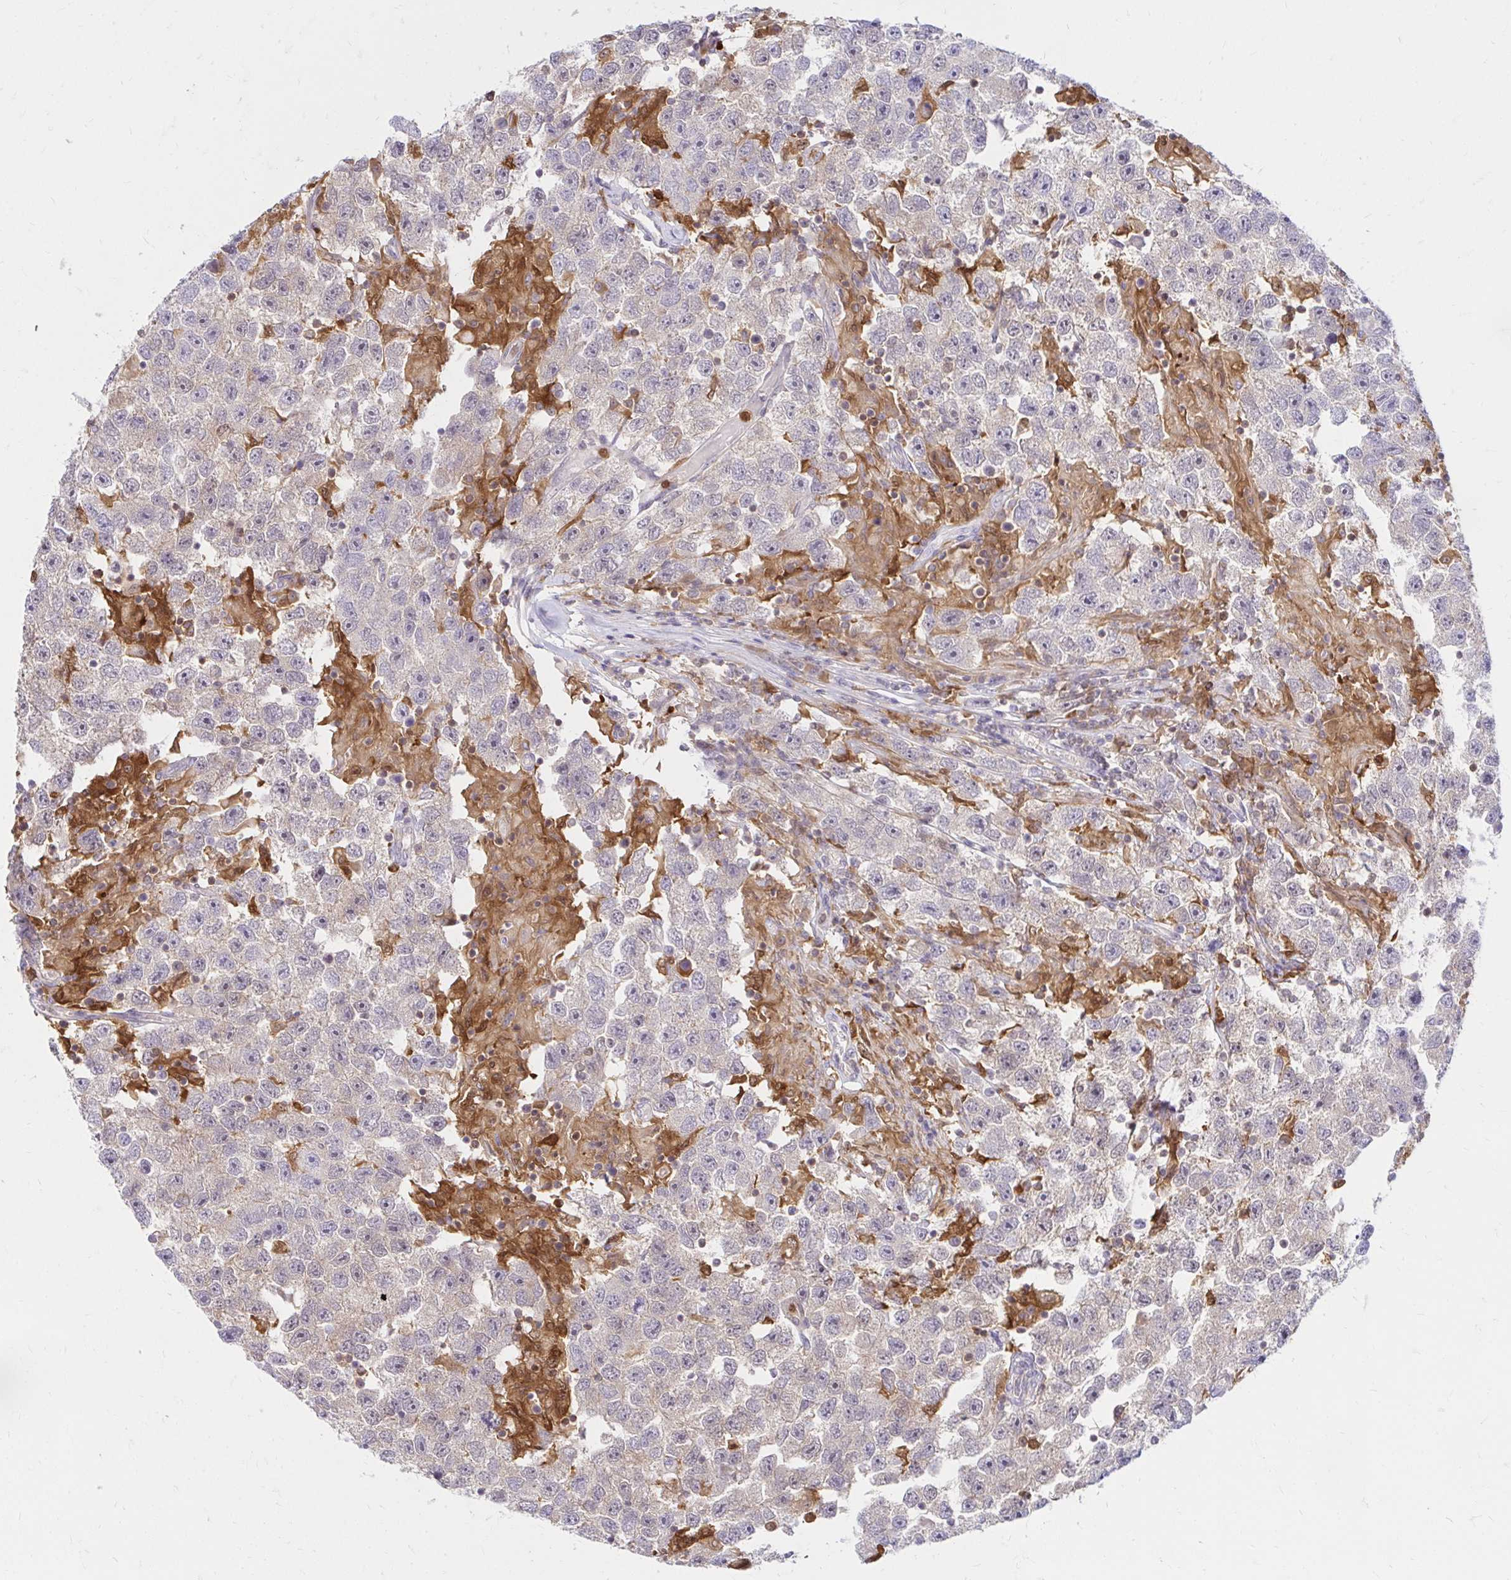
{"staining": {"intensity": "negative", "quantity": "none", "location": "none"}, "tissue": "testis cancer", "cell_type": "Tumor cells", "image_type": "cancer", "snomed": [{"axis": "morphology", "description": "Seminoma, NOS"}, {"axis": "topography", "description": "Testis"}], "caption": "Immunohistochemistry histopathology image of human testis cancer (seminoma) stained for a protein (brown), which reveals no expression in tumor cells.", "gene": "PYCARD", "patient": {"sex": "male", "age": 26}}